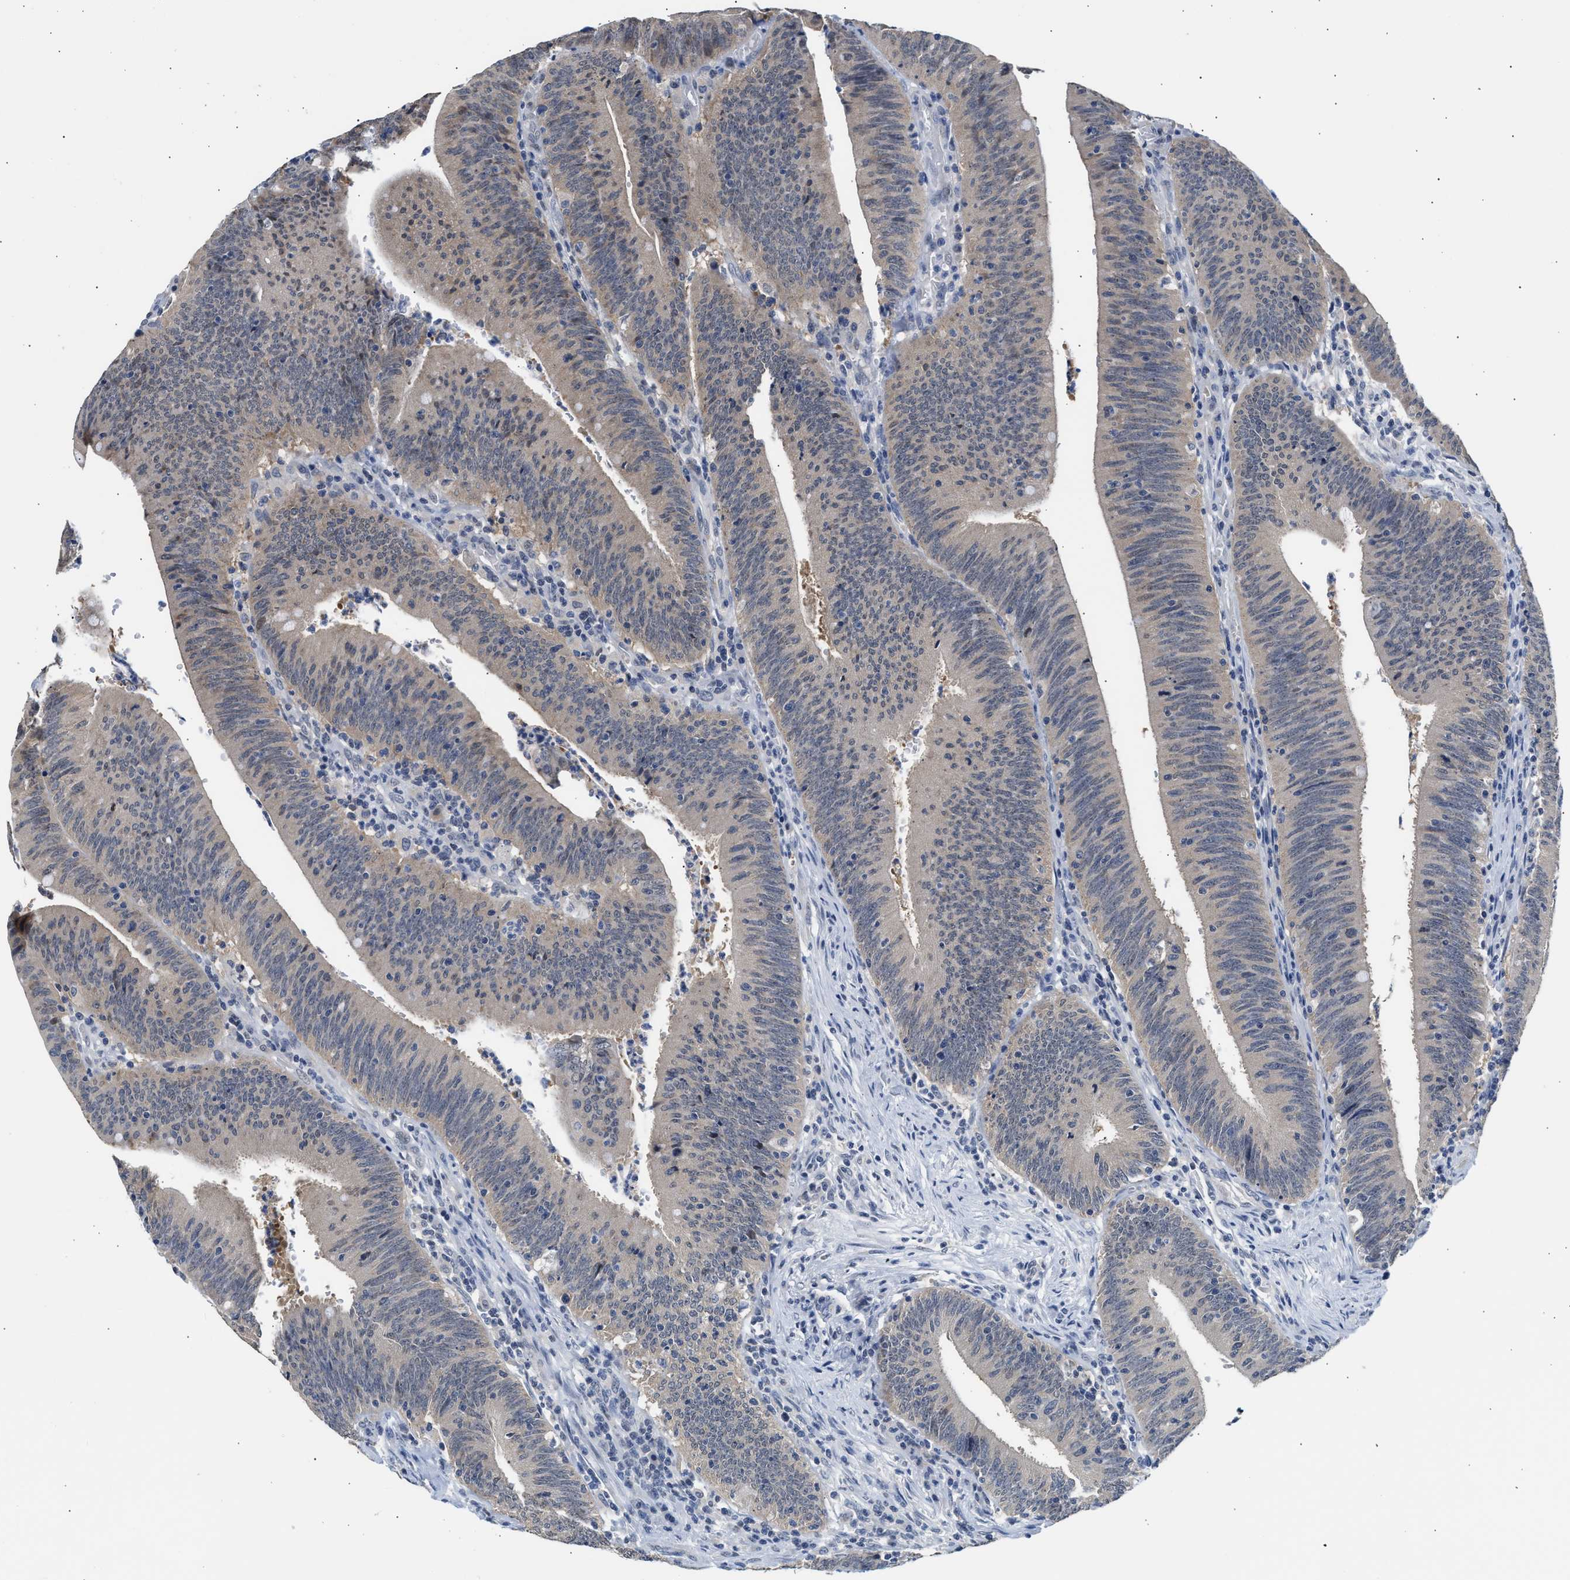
{"staining": {"intensity": "negative", "quantity": "none", "location": "none"}, "tissue": "colorectal cancer", "cell_type": "Tumor cells", "image_type": "cancer", "snomed": [{"axis": "morphology", "description": "Normal tissue, NOS"}, {"axis": "morphology", "description": "Adenocarcinoma, NOS"}, {"axis": "topography", "description": "Rectum"}], "caption": "High magnification brightfield microscopy of colorectal adenocarcinoma stained with DAB (brown) and counterstained with hematoxylin (blue): tumor cells show no significant staining.", "gene": "PPM1L", "patient": {"sex": "female", "age": 66}}